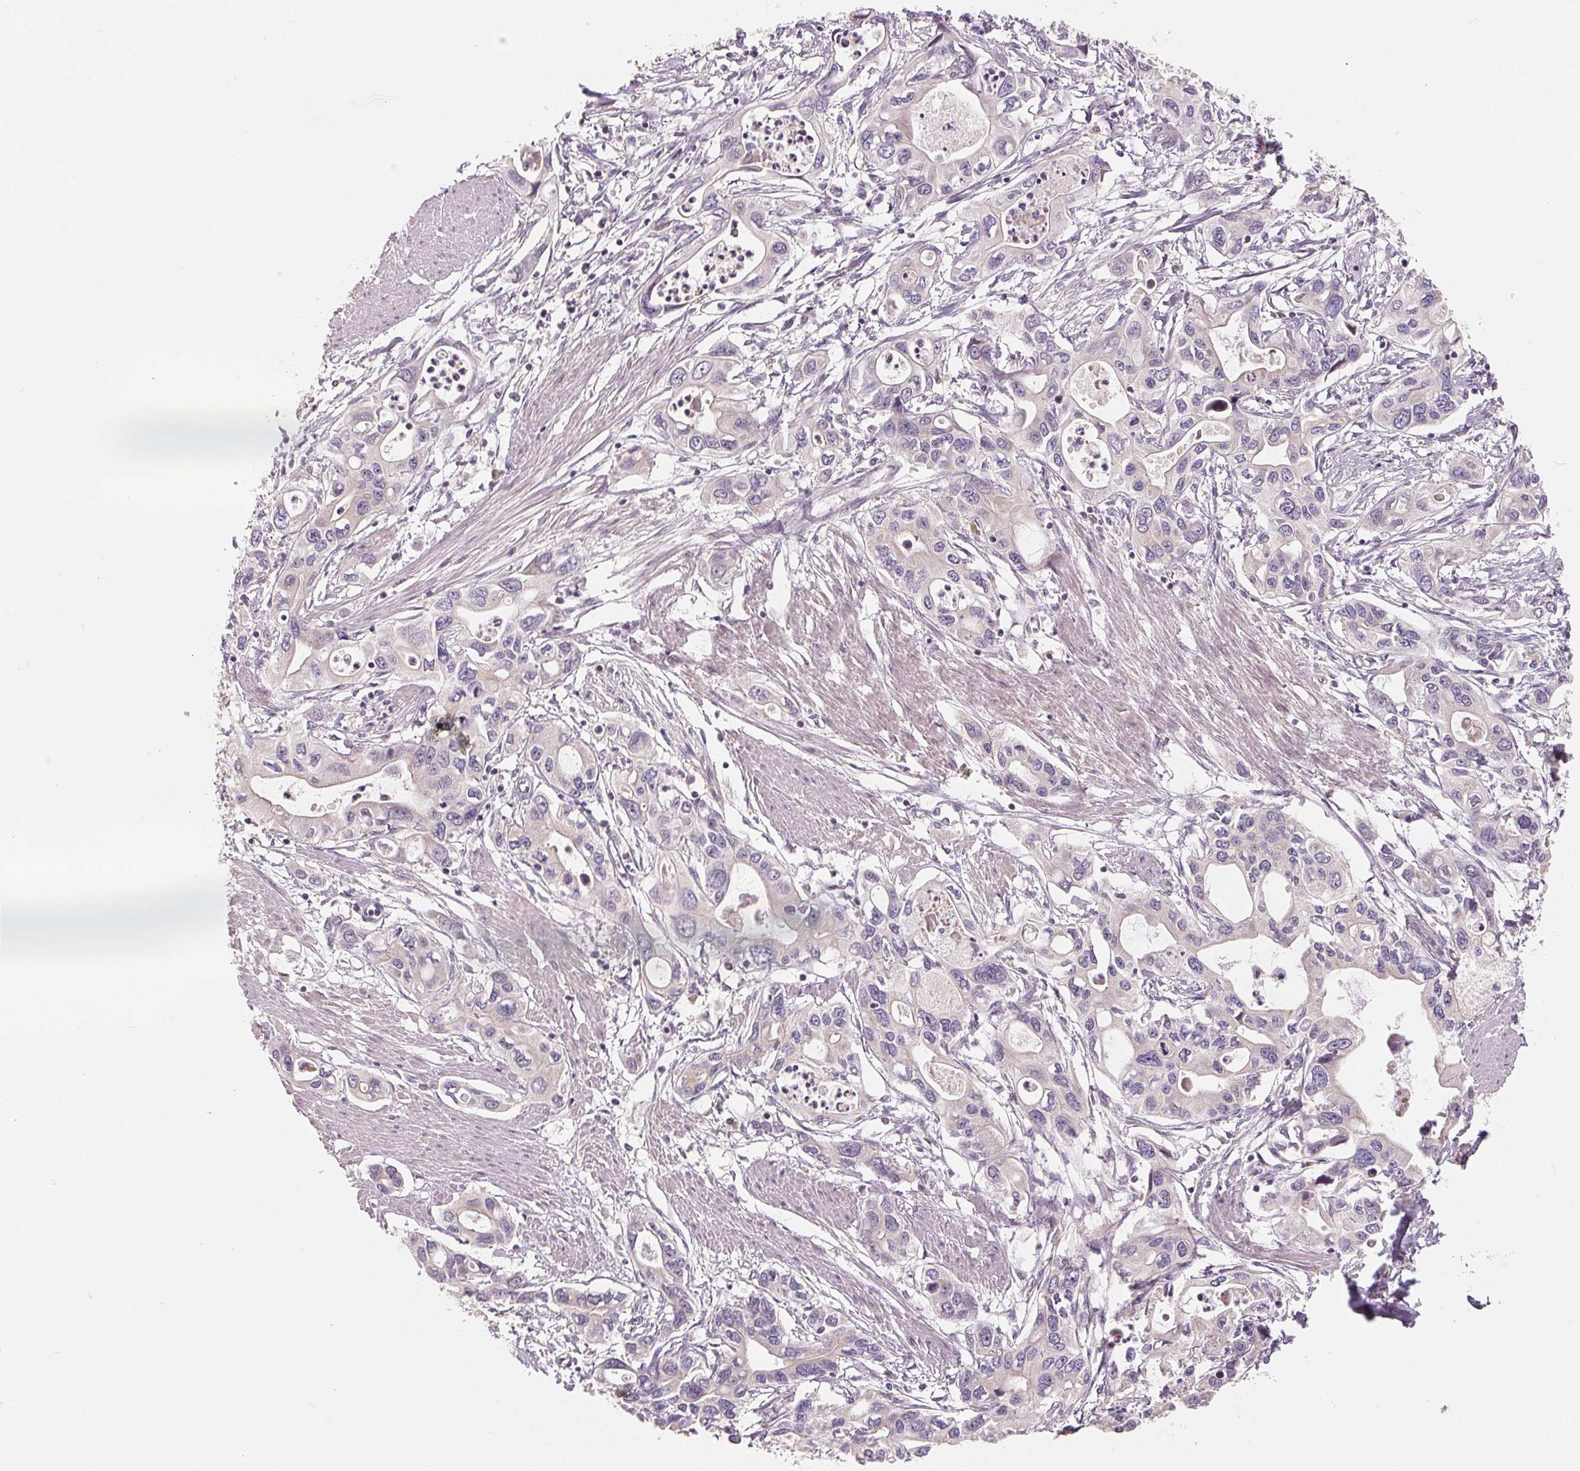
{"staining": {"intensity": "negative", "quantity": "none", "location": "none"}, "tissue": "pancreatic cancer", "cell_type": "Tumor cells", "image_type": "cancer", "snomed": [{"axis": "morphology", "description": "Adenocarcinoma, NOS"}, {"axis": "topography", "description": "Pancreas"}], "caption": "IHC histopathology image of pancreatic cancer (adenocarcinoma) stained for a protein (brown), which demonstrates no positivity in tumor cells.", "gene": "AQP8", "patient": {"sex": "male", "age": 60}}